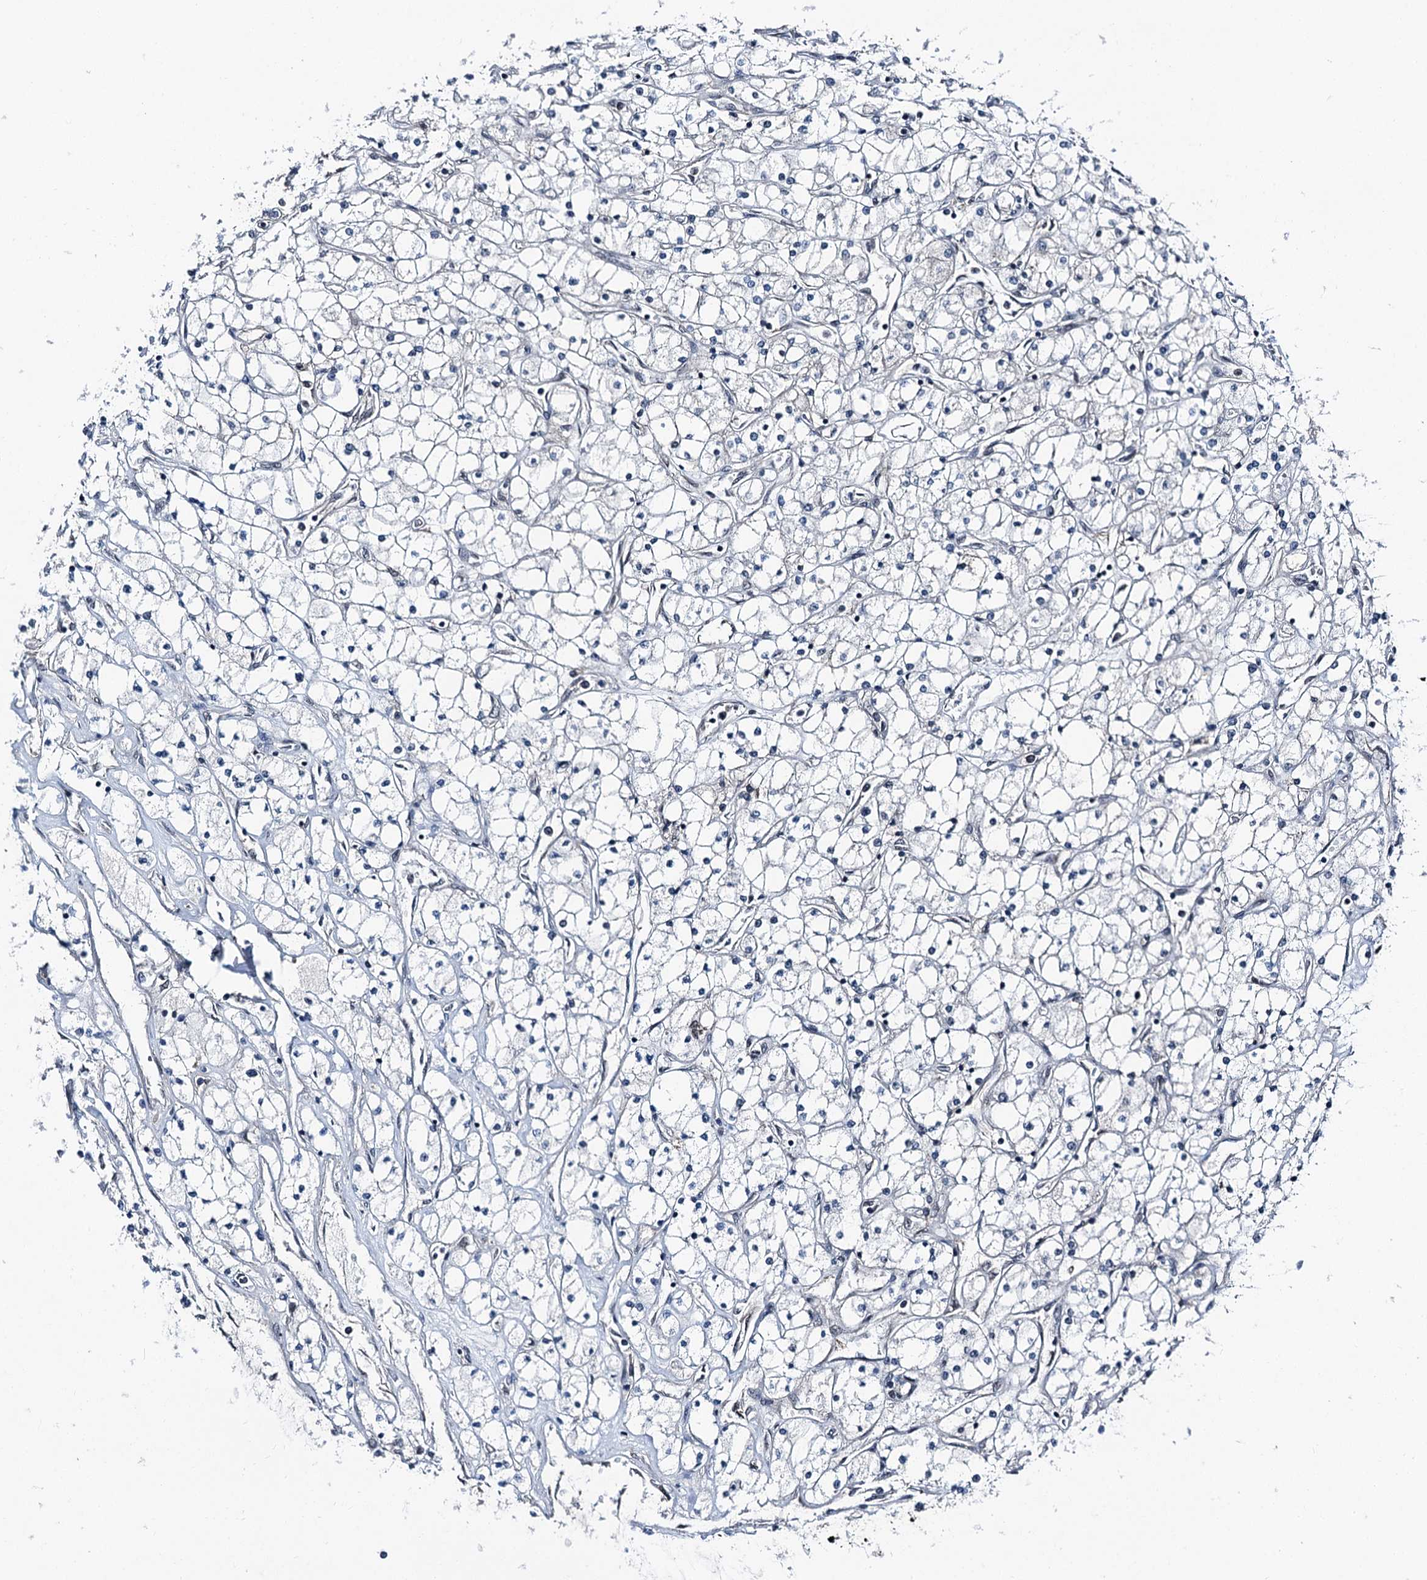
{"staining": {"intensity": "negative", "quantity": "none", "location": "none"}, "tissue": "renal cancer", "cell_type": "Tumor cells", "image_type": "cancer", "snomed": [{"axis": "morphology", "description": "Adenocarcinoma, NOS"}, {"axis": "topography", "description": "Kidney"}], "caption": "Tumor cells show no significant staining in adenocarcinoma (renal). (DAB immunohistochemistry (IHC) with hematoxylin counter stain).", "gene": "PSMD13", "patient": {"sex": "male", "age": 80}}